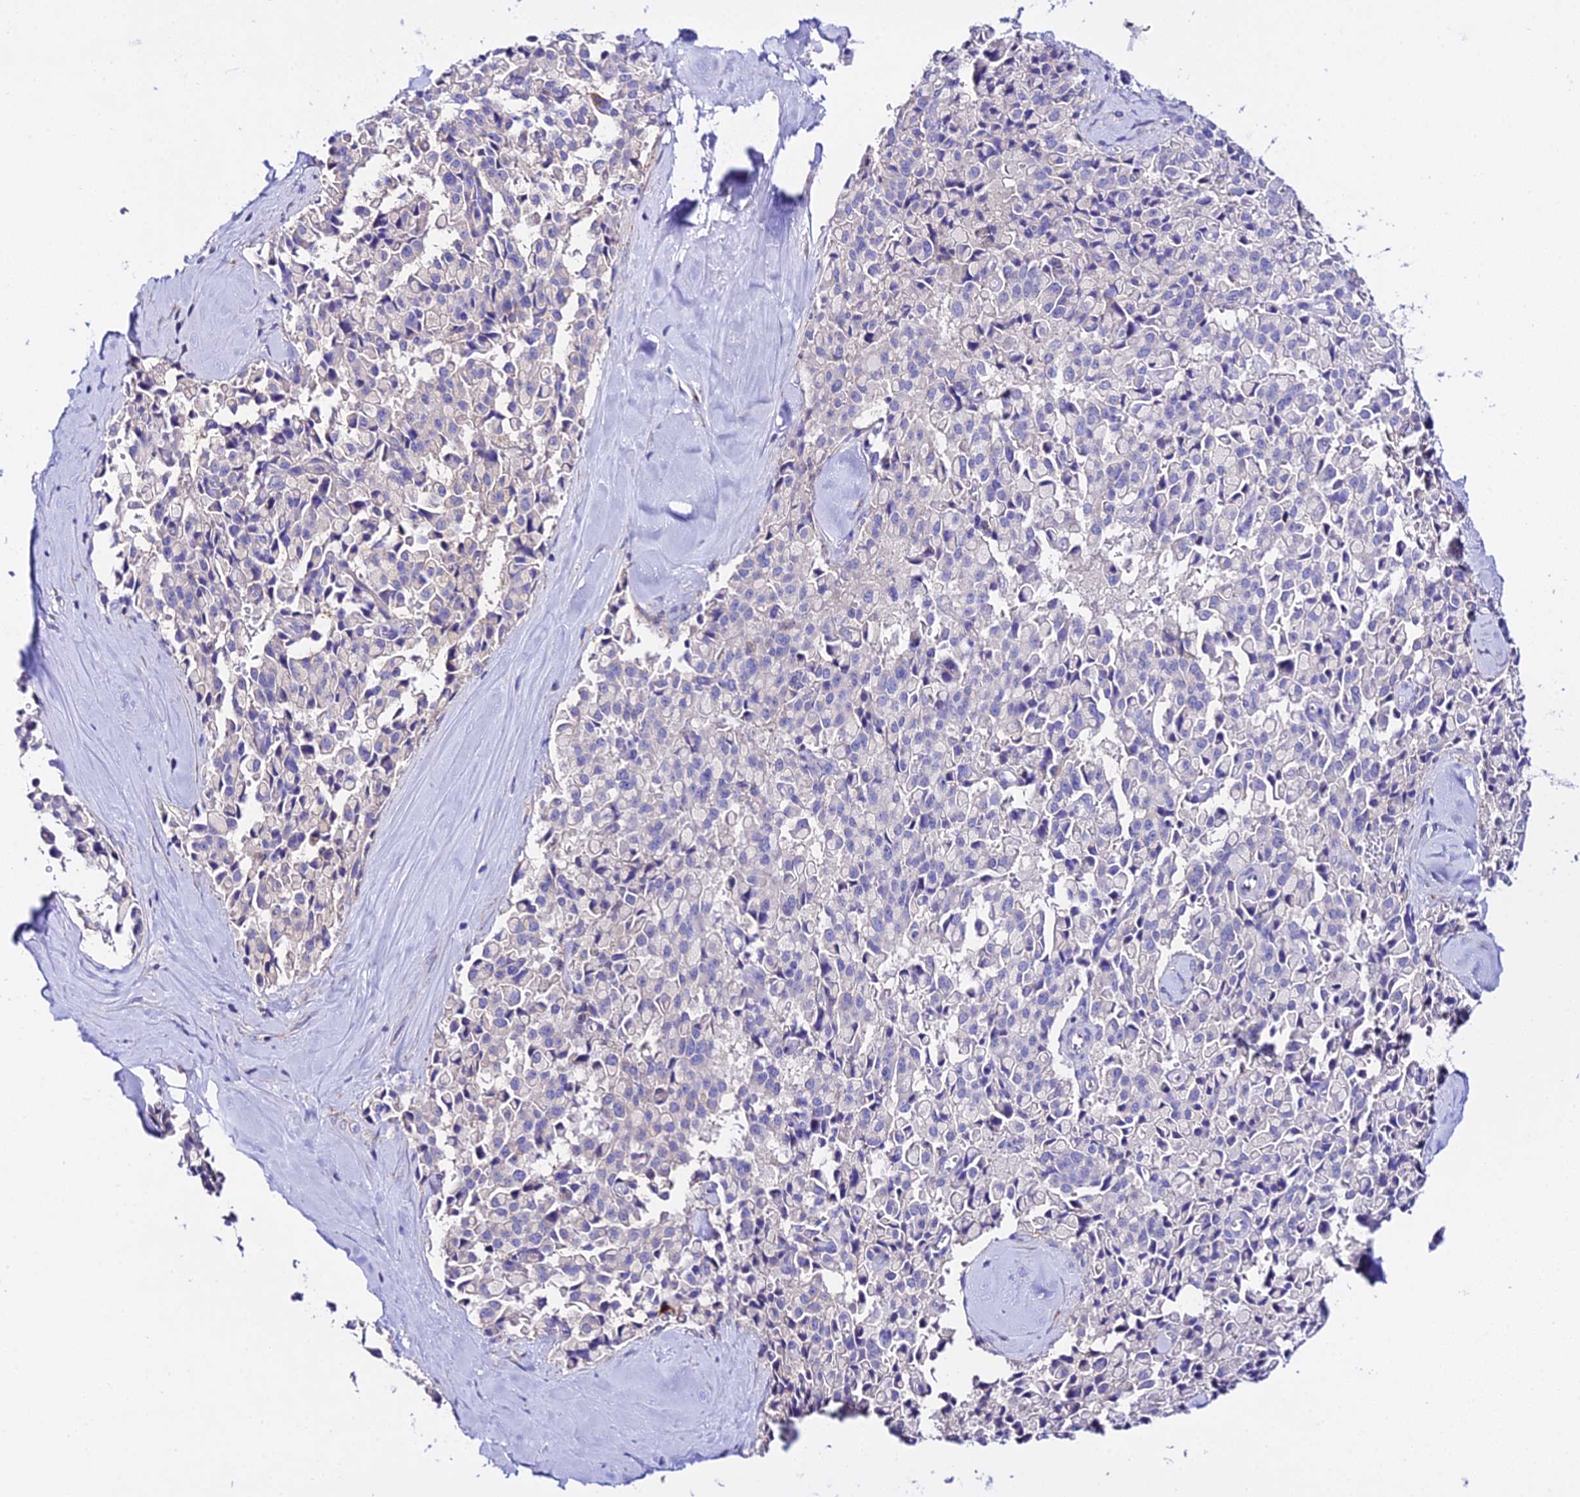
{"staining": {"intensity": "negative", "quantity": "none", "location": "none"}, "tissue": "pancreatic cancer", "cell_type": "Tumor cells", "image_type": "cancer", "snomed": [{"axis": "morphology", "description": "Adenocarcinoma, NOS"}, {"axis": "topography", "description": "Pancreas"}], "caption": "This is an immunohistochemistry micrograph of pancreatic cancer. There is no staining in tumor cells.", "gene": "TMEM117", "patient": {"sex": "male", "age": 65}}